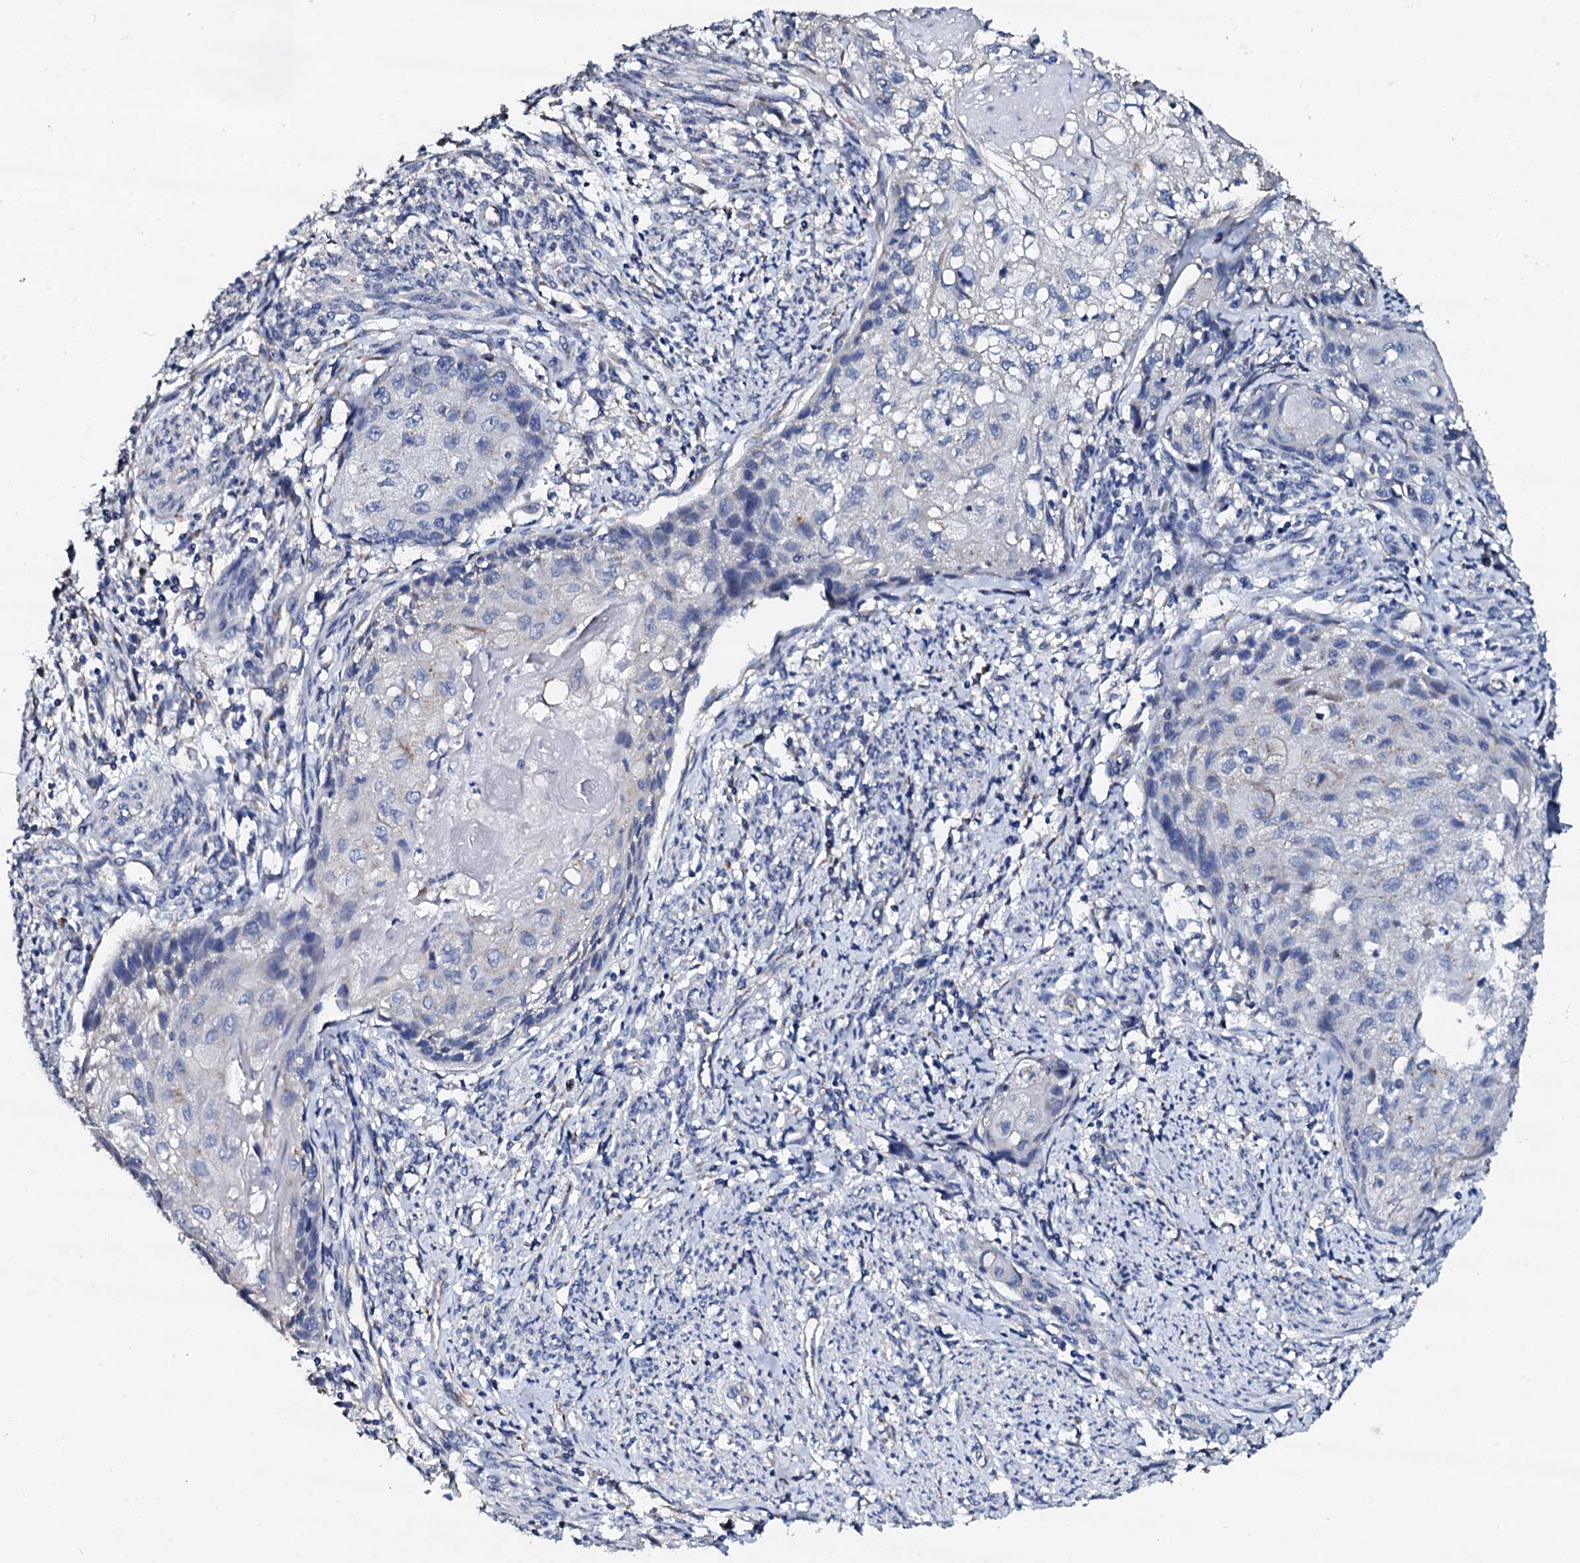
{"staining": {"intensity": "negative", "quantity": "none", "location": "none"}, "tissue": "cervical cancer", "cell_type": "Tumor cells", "image_type": "cancer", "snomed": [{"axis": "morphology", "description": "Squamous cell carcinoma, NOS"}, {"axis": "topography", "description": "Cervix"}], "caption": "IHC of squamous cell carcinoma (cervical) demonstrates no staining in tumor cells.", "gene": "AKAP3", "patient": {"sex": "female", "age": 67}}